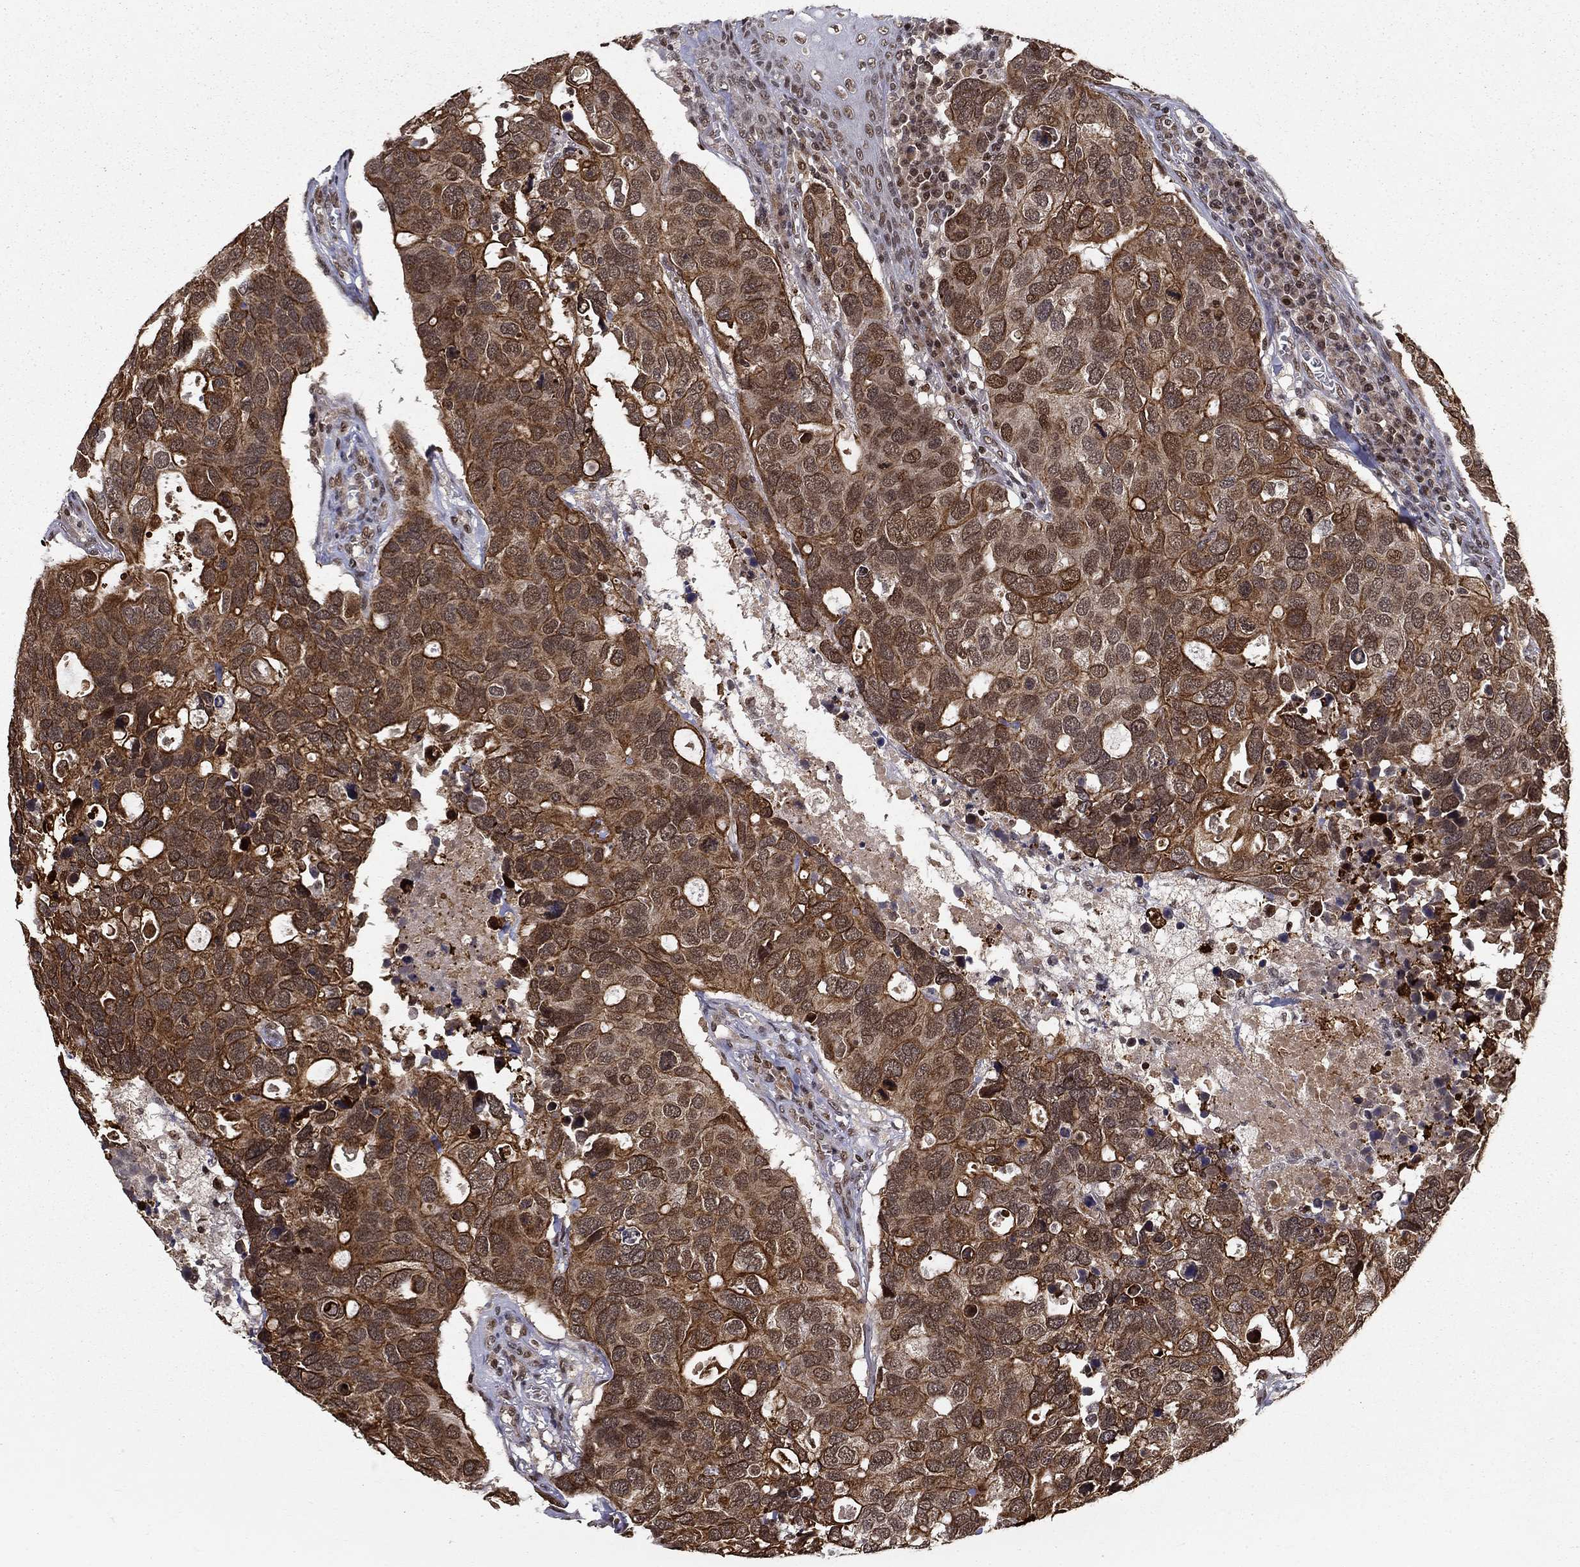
{"staining": {"intensity": "strong", "quantity": ">75%", "location": "cytoplasmic/membranous"}, "tissue": "breast cancer", "cell_type": "Tumor cells", "image_type": "cancer", "snomed": [{"axis": "morphology", "description": "Duct carcinoma"}, {"axis": "topography", "description": "Breast"}], "caption": "Immunohistochemistry (IHC) of breast cancer demonstrates high levels of strong cytoplasmic/membranous staining in approximately >75% of tumor cells.", "gene": "CDCA7L", "patient": {"sex": "female", "age": 83}}